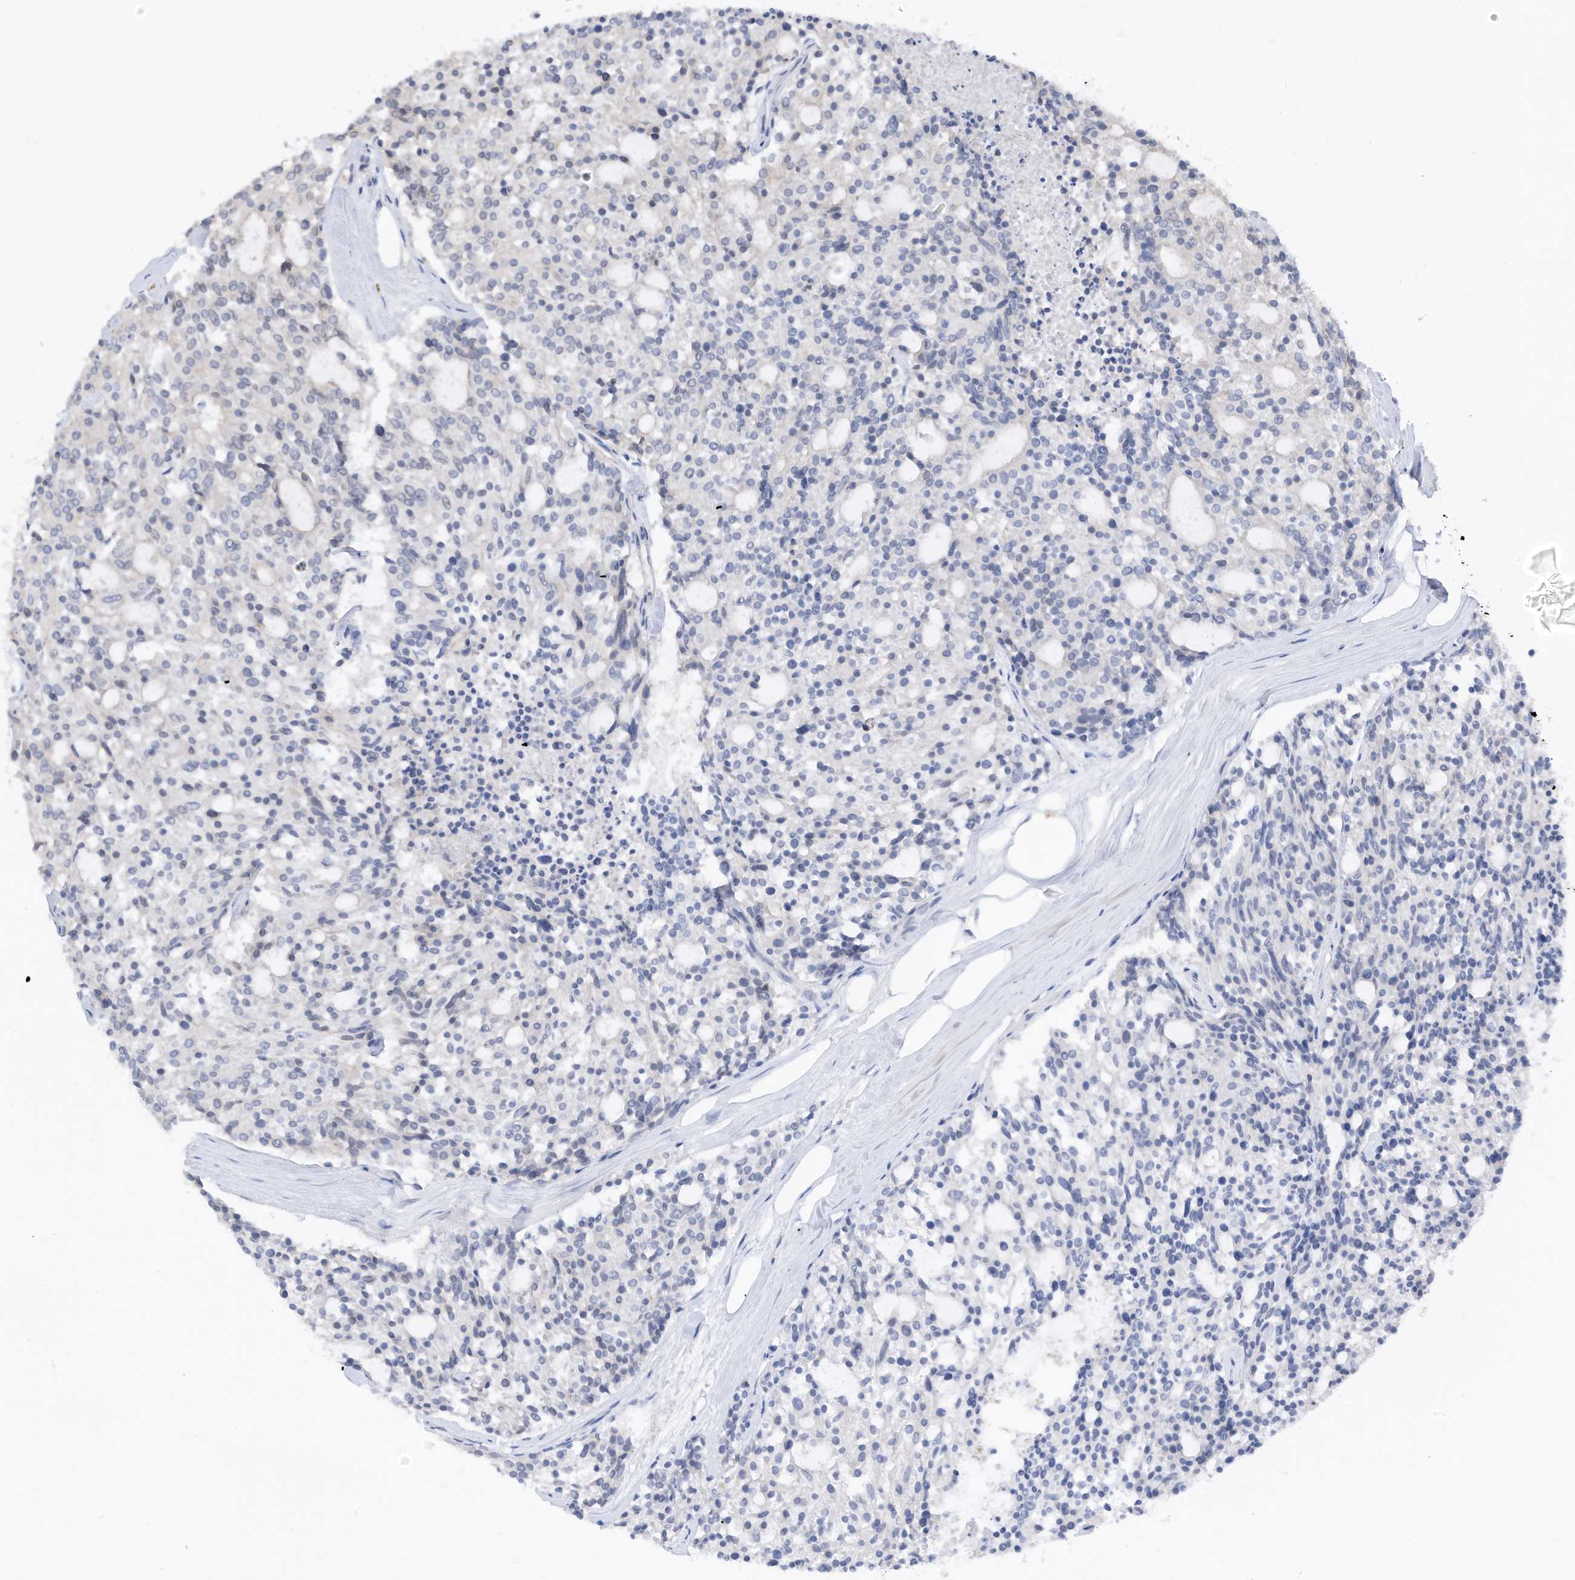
{"staining": {"intensity": "negative", "quantity": "none", "location": "none"}, "tissue": "carcinoid", "cell_type": "Tumor cells", "image_type": "cancer", "snomed": [{"axis": "morphology", "description": "Carcinoid, malignant, NOS"}, {"axis": "topography", "description": "Pancreas"}], "caption": "This is an IHC micrograph of human carcinoid (malignant). There is no expression in tumor cells.", "gene": "REC8", "patient": {"sex": "female", "age": 54}}